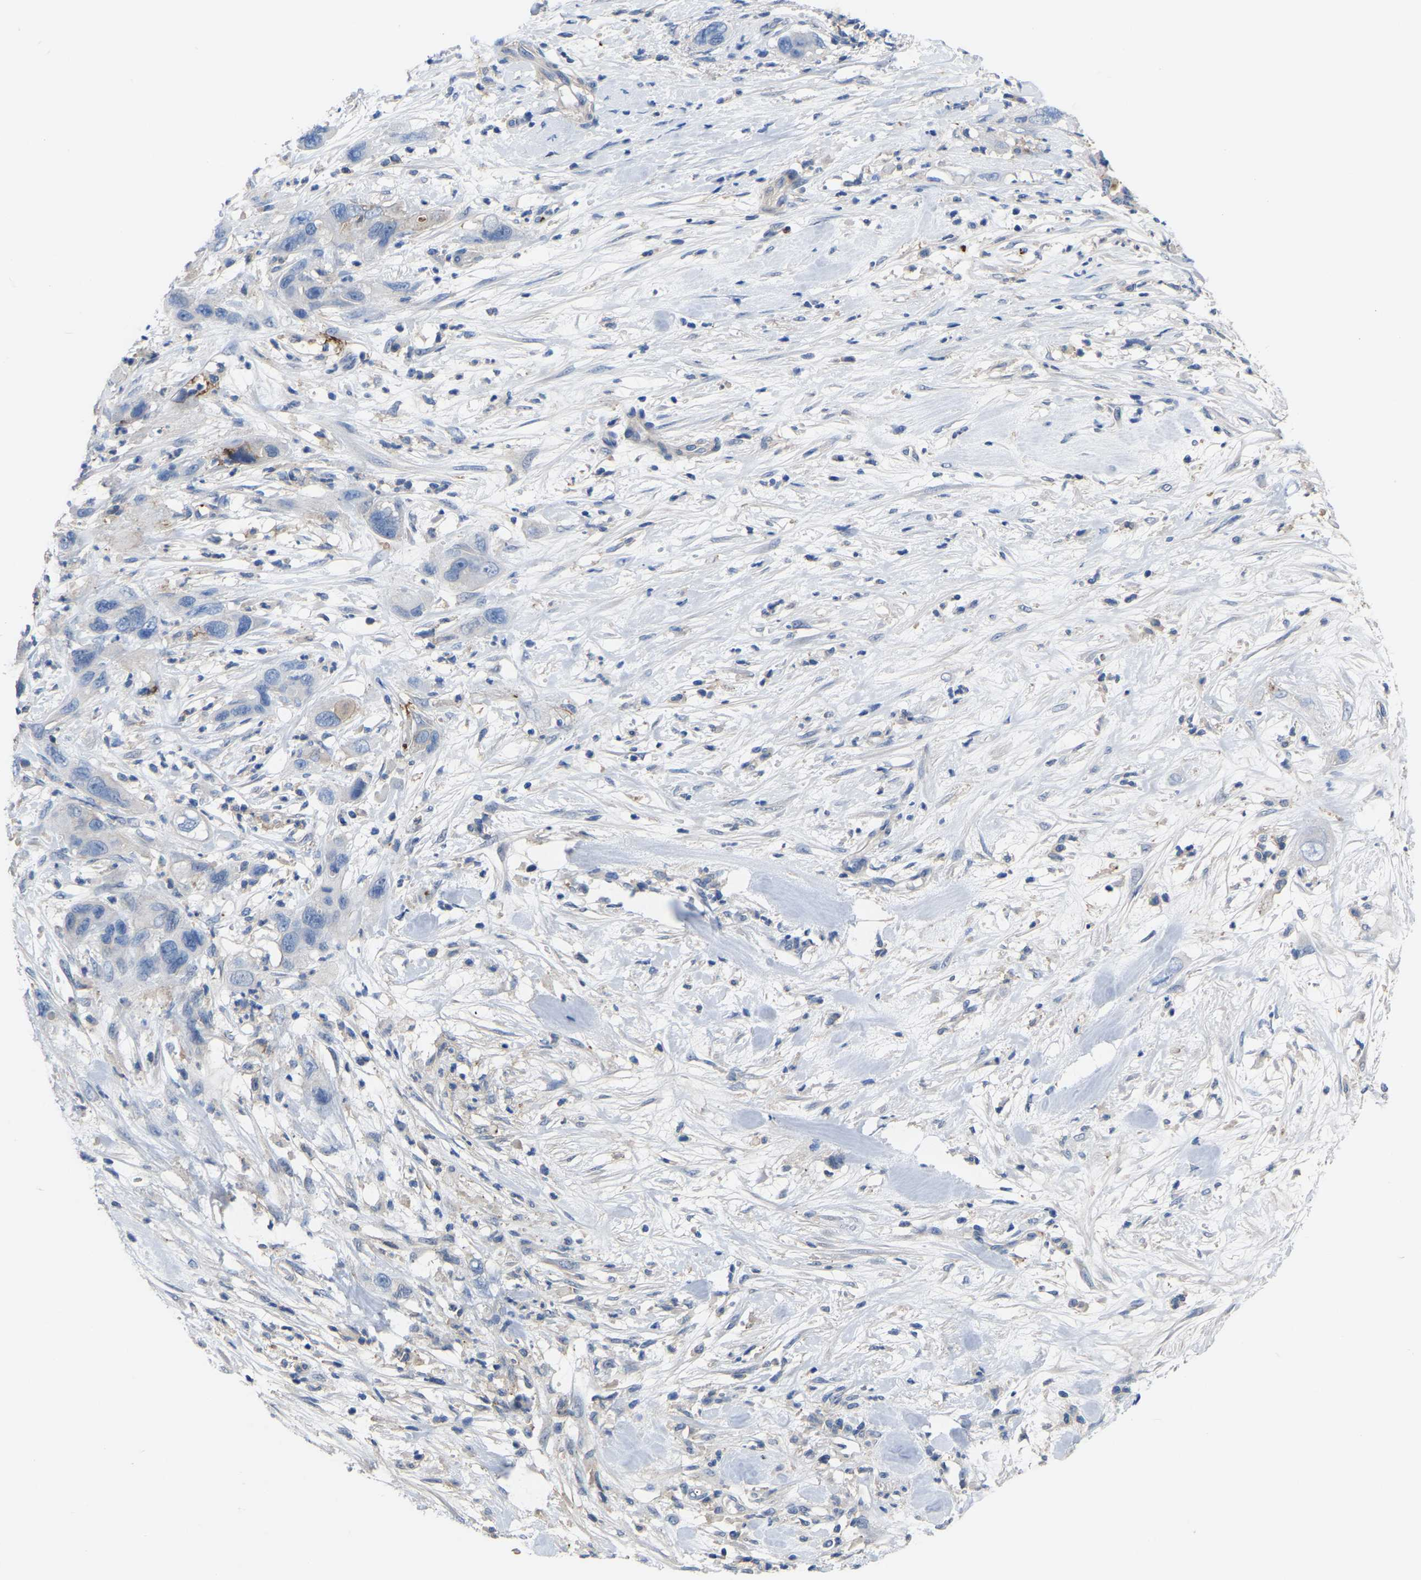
{"staining": {"intensity": "moderate", "quantity": "<25%", "location": "cytoplasmic/membranous"}, "tissue": "pancreatic cancer", "cell_type": "Tumor cells", "image_type": "cancer", "snomed": [{"axis": "morphology", "description": "Adenocarcinoma, NOS"}, {"axis": "topography", "description": "Pancreas"}], "caption": "Moderate cytoplasmic/membranous positivity for a protein is present in approximately <25% of tumor cells of adenocarcinoma (pancreatic) using immunohistochemistry (IHC).", "gene": "ZNF449", "patient": {"sex": "female", "age": 71}}